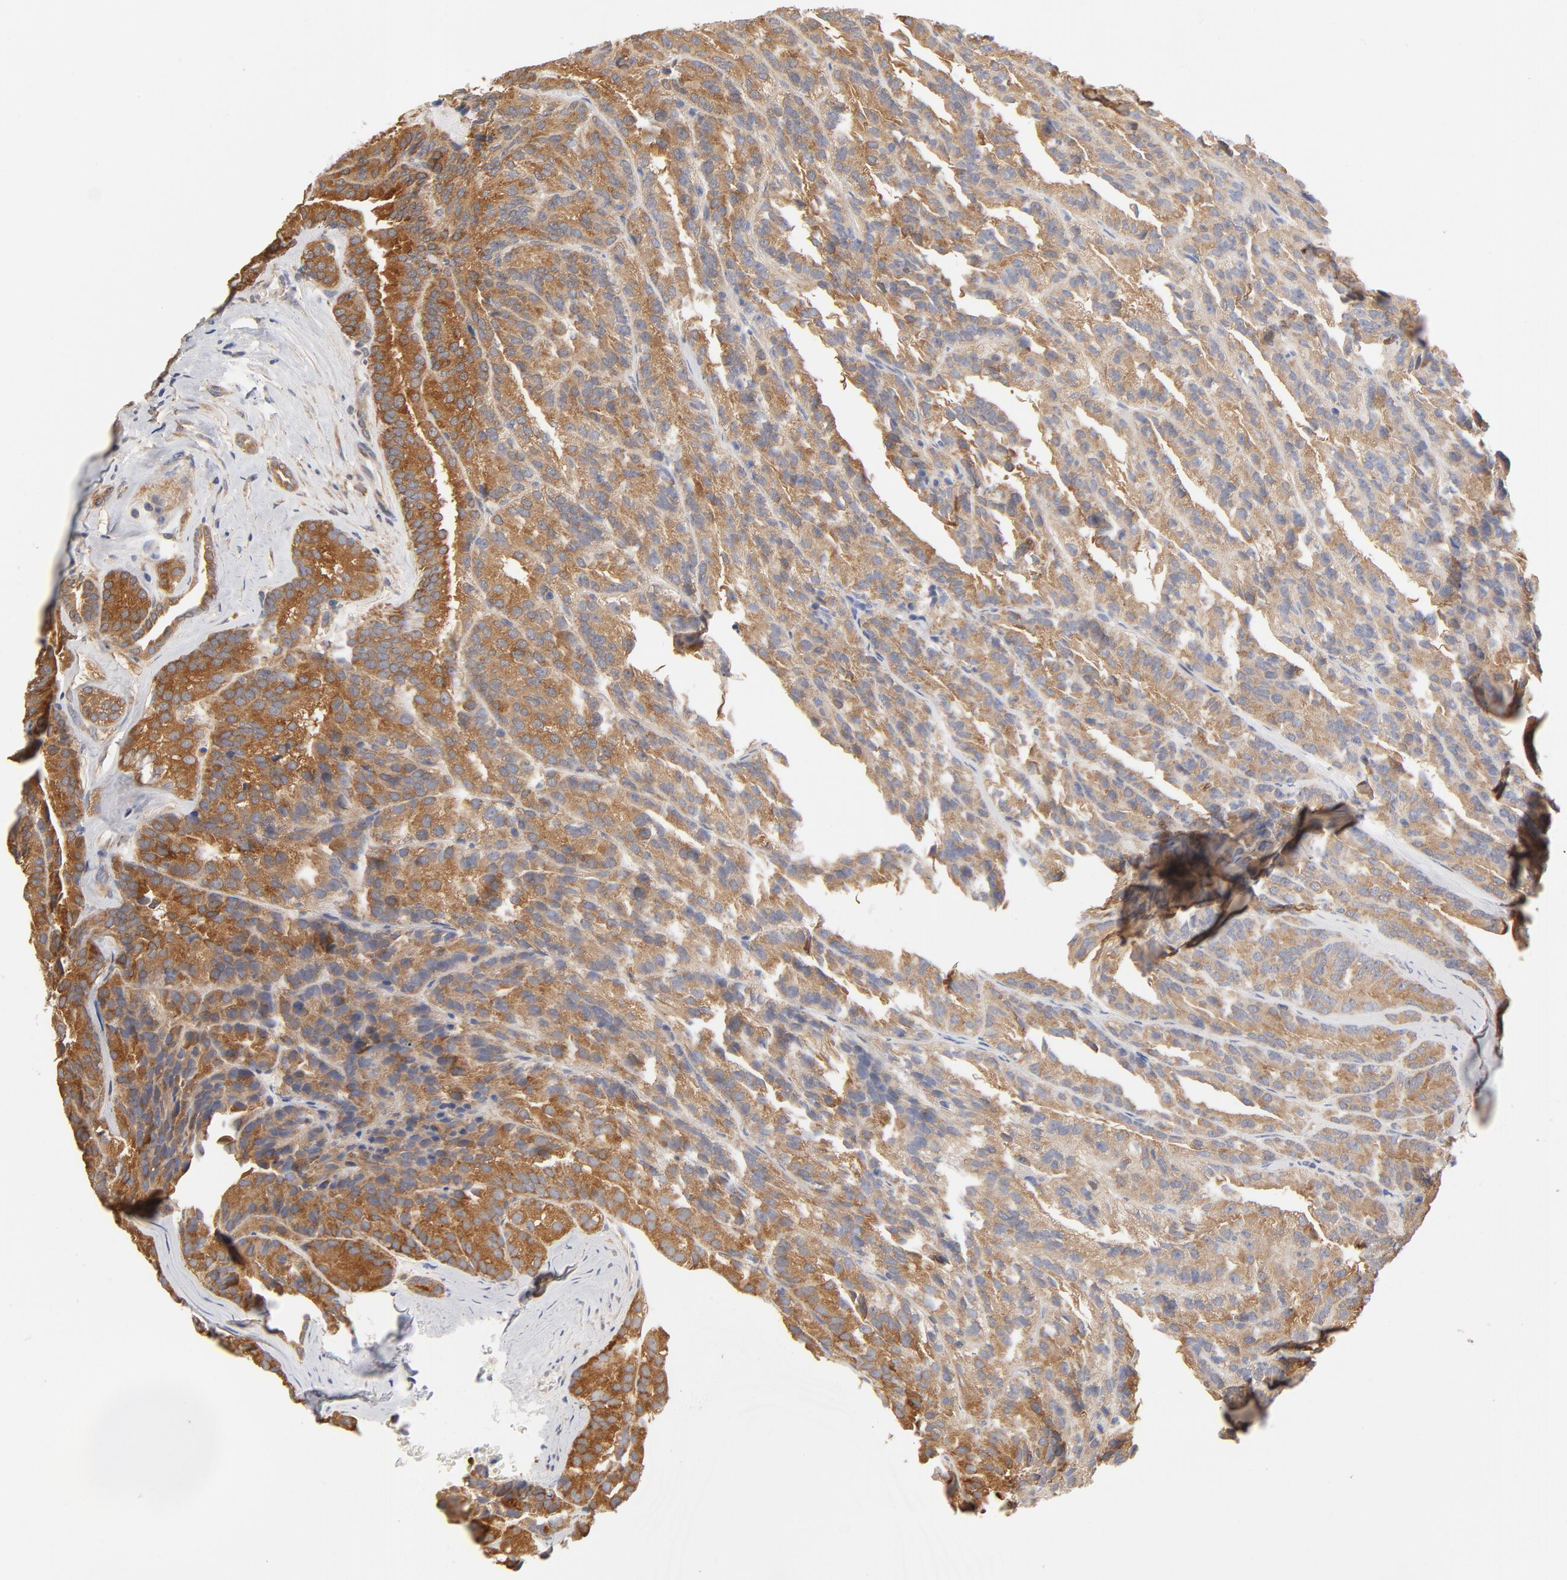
{"staining": {"intensity": "moderate", "quantity": ">75%", "location": "cytoplasmic/membranous"}, "tissue": "renal cancer", "cell_type": "Tumor cells", "image_type": "cancer", "snomed": [{"axis": "morphology", "description": "Adenocarcinoma, NOS"}, {"axis": "topography", "description": "Kidney"}], "caption": "This micrograph exhibits IHC staining of renal adenocarcinoma, with medium moderate cytoplasmic/membranous staining in approximately >75% of tumor cells.", "gene": "ASMTL", "patient": {"sex": "male", "age": 46}}